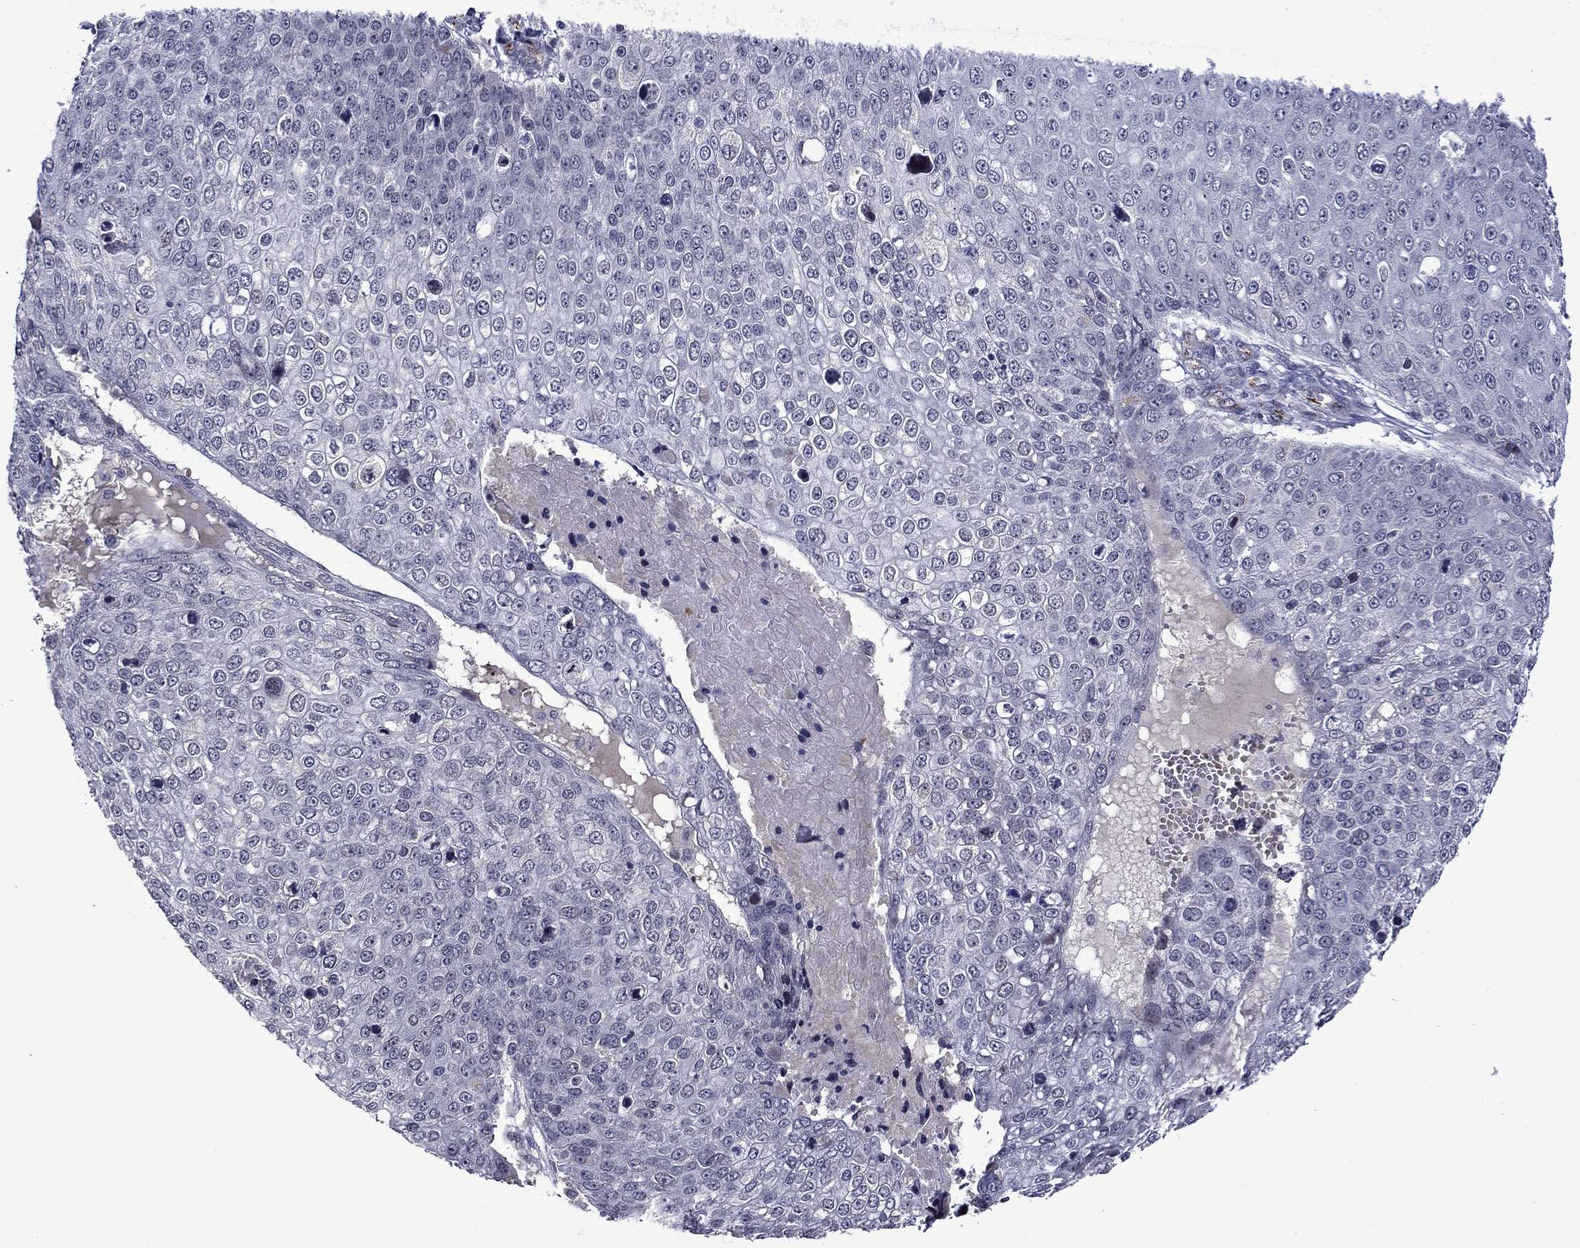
{"staining": {"intensity": "negative", "quantity": "none", "location": "none"}, "tissue": "skin cancer", "cell_type": "Tumor cells", "image_type": "cancer", "snomed": [{"axis": "morphology", "description": "Squamous cell carcinoma, NOS"}, {"axis": "topography", "description": "Skin"}], "caption": "Immunohistochemistry of skin squamous cell carcinoma reveals no positivity in tumor cells. (DAB immunohistochemistry (IHC) visualized using brightfield microscopy, high magnification).", "gene": "SLITRK1", "patient": {"sex": "male", "age": 71}}